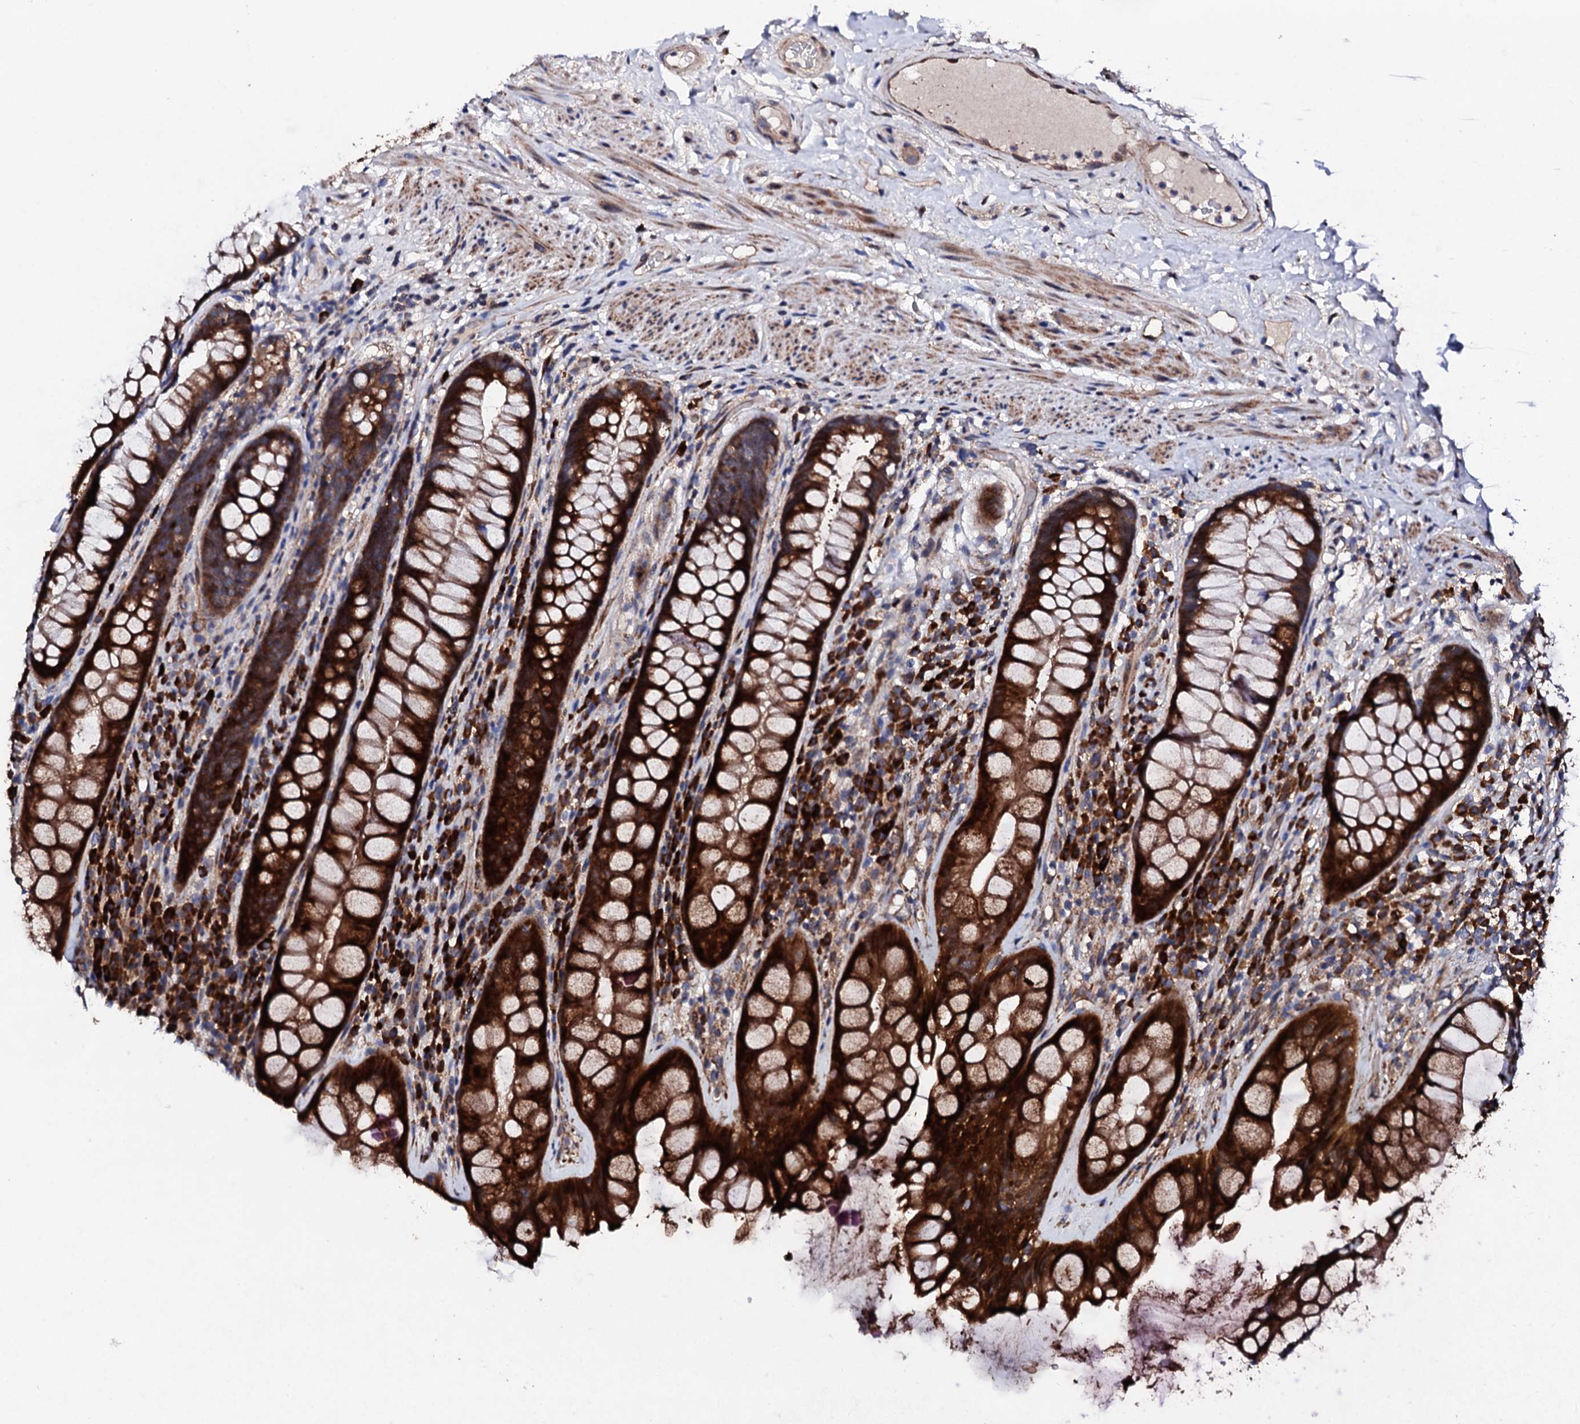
{"staining": {"intensity": "strong", "quantity": ">75%", "location": "cytoplasmic/membranous"}, "tissue": "rectum", "cell_type": "Glandular cells", "image_type": "normal", "snomed": [{"axis": "morphology", "description": "Normal tissue, NOS"}, {"axis": "topography", "description": "Rectum"}], "caption": "The micrograph displays a brown stain indicating the presence of a protein in the cytoplasmic/membranous of glandular cells in rectum. (IHC, brightfield microscopy, high magnification).", "gene": "LIPT2", "patient": {"sex": "male", "age": 74}}